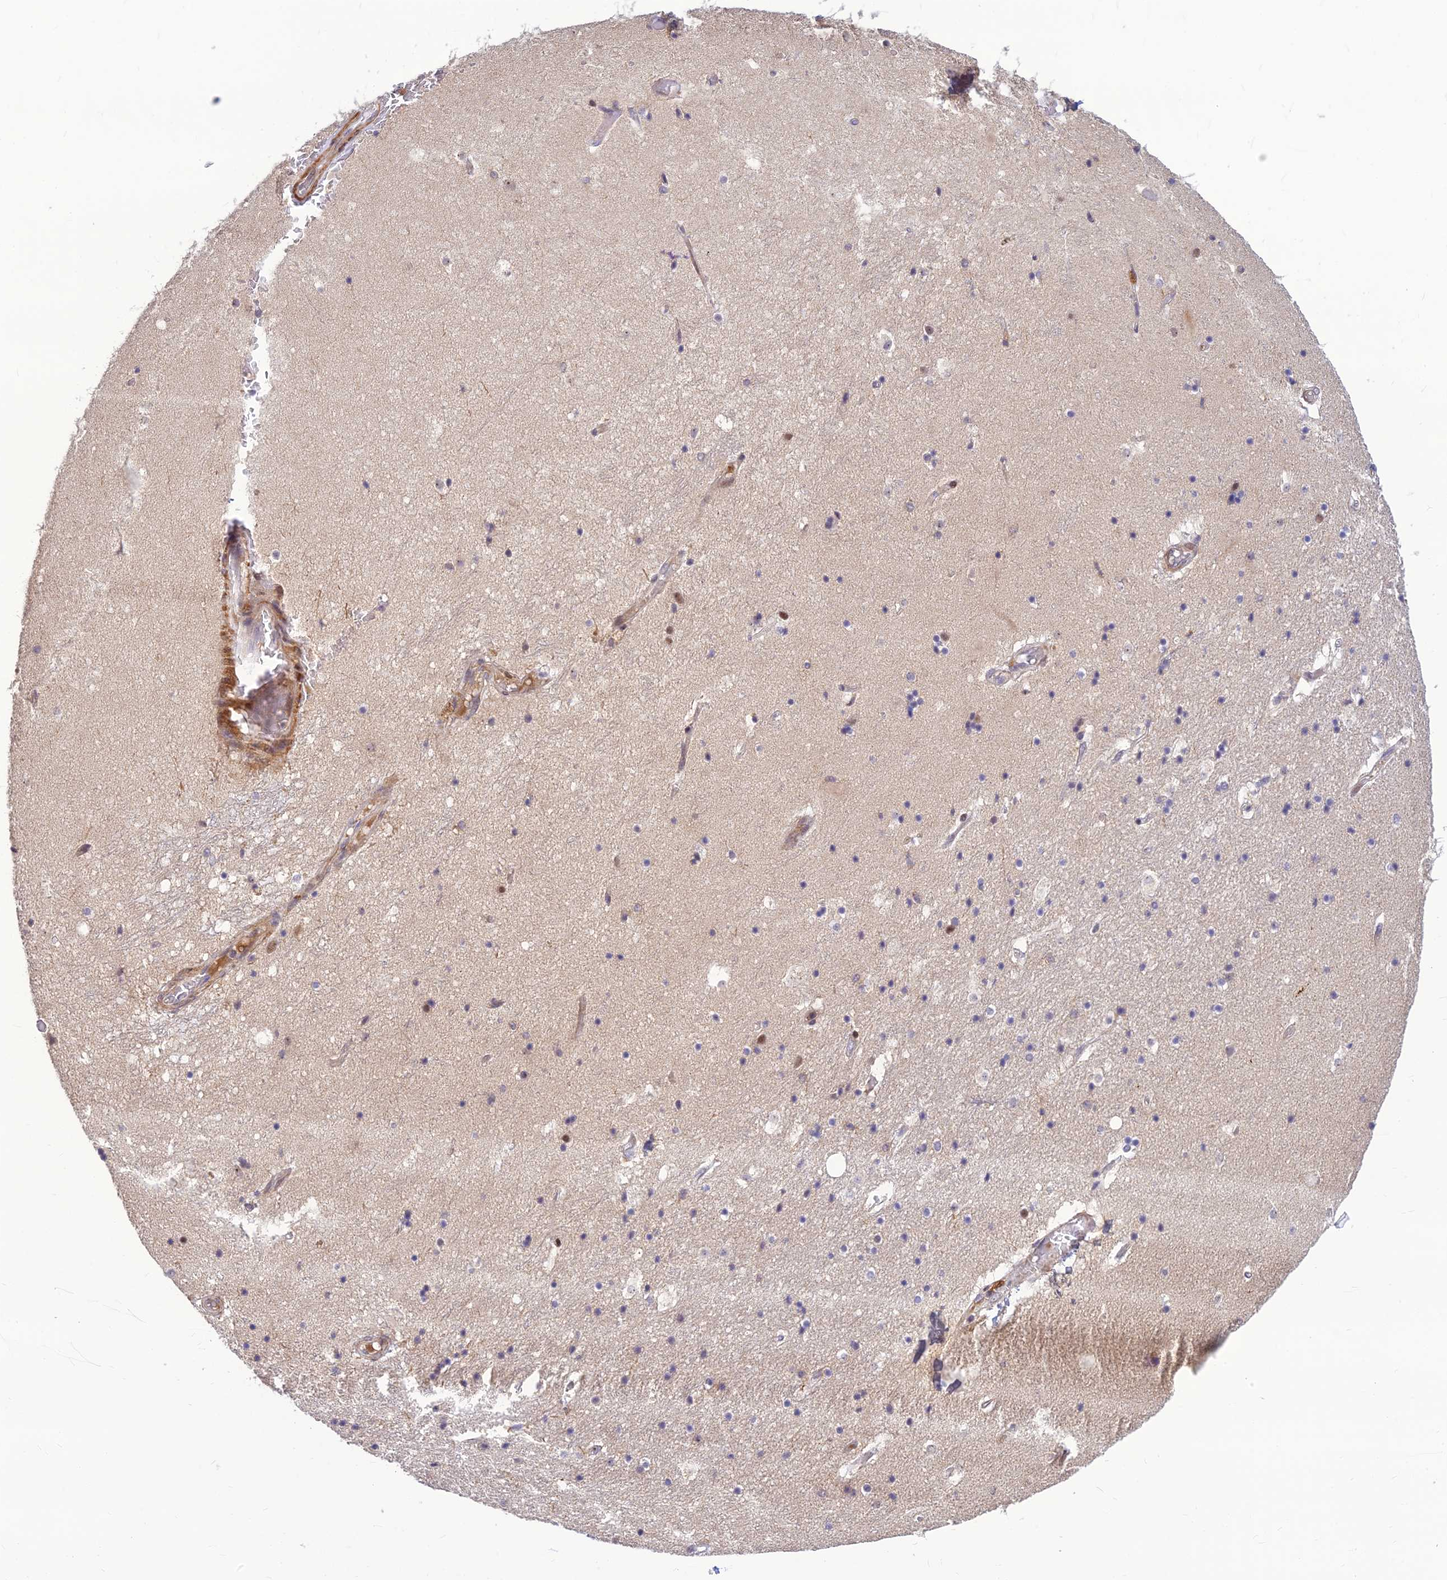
{"staining": {"intensity": "negative", "quantity": "none", "location": "none"}, "tissue": "hippocampus", "cell_type": "Glial cells", "image_type": "normal", "snomed": [{"axis": "morphology", "description": "Normal tissue, NOS"}, {"axis": "topography", "description": "Hippocampus"}], "caption": "Photomicrograph shows no protein expression in glial cells of unremarkable hippocampus. The staining was performed using DAB (3,3'-diaminobenzidine) to visualize the protein expression in brown, while the nuclei were stained in blue with hematoxylin (Magnification: 20x).", "gene": "ASPDH", "patient": {"sex": "female", "age": 52}}